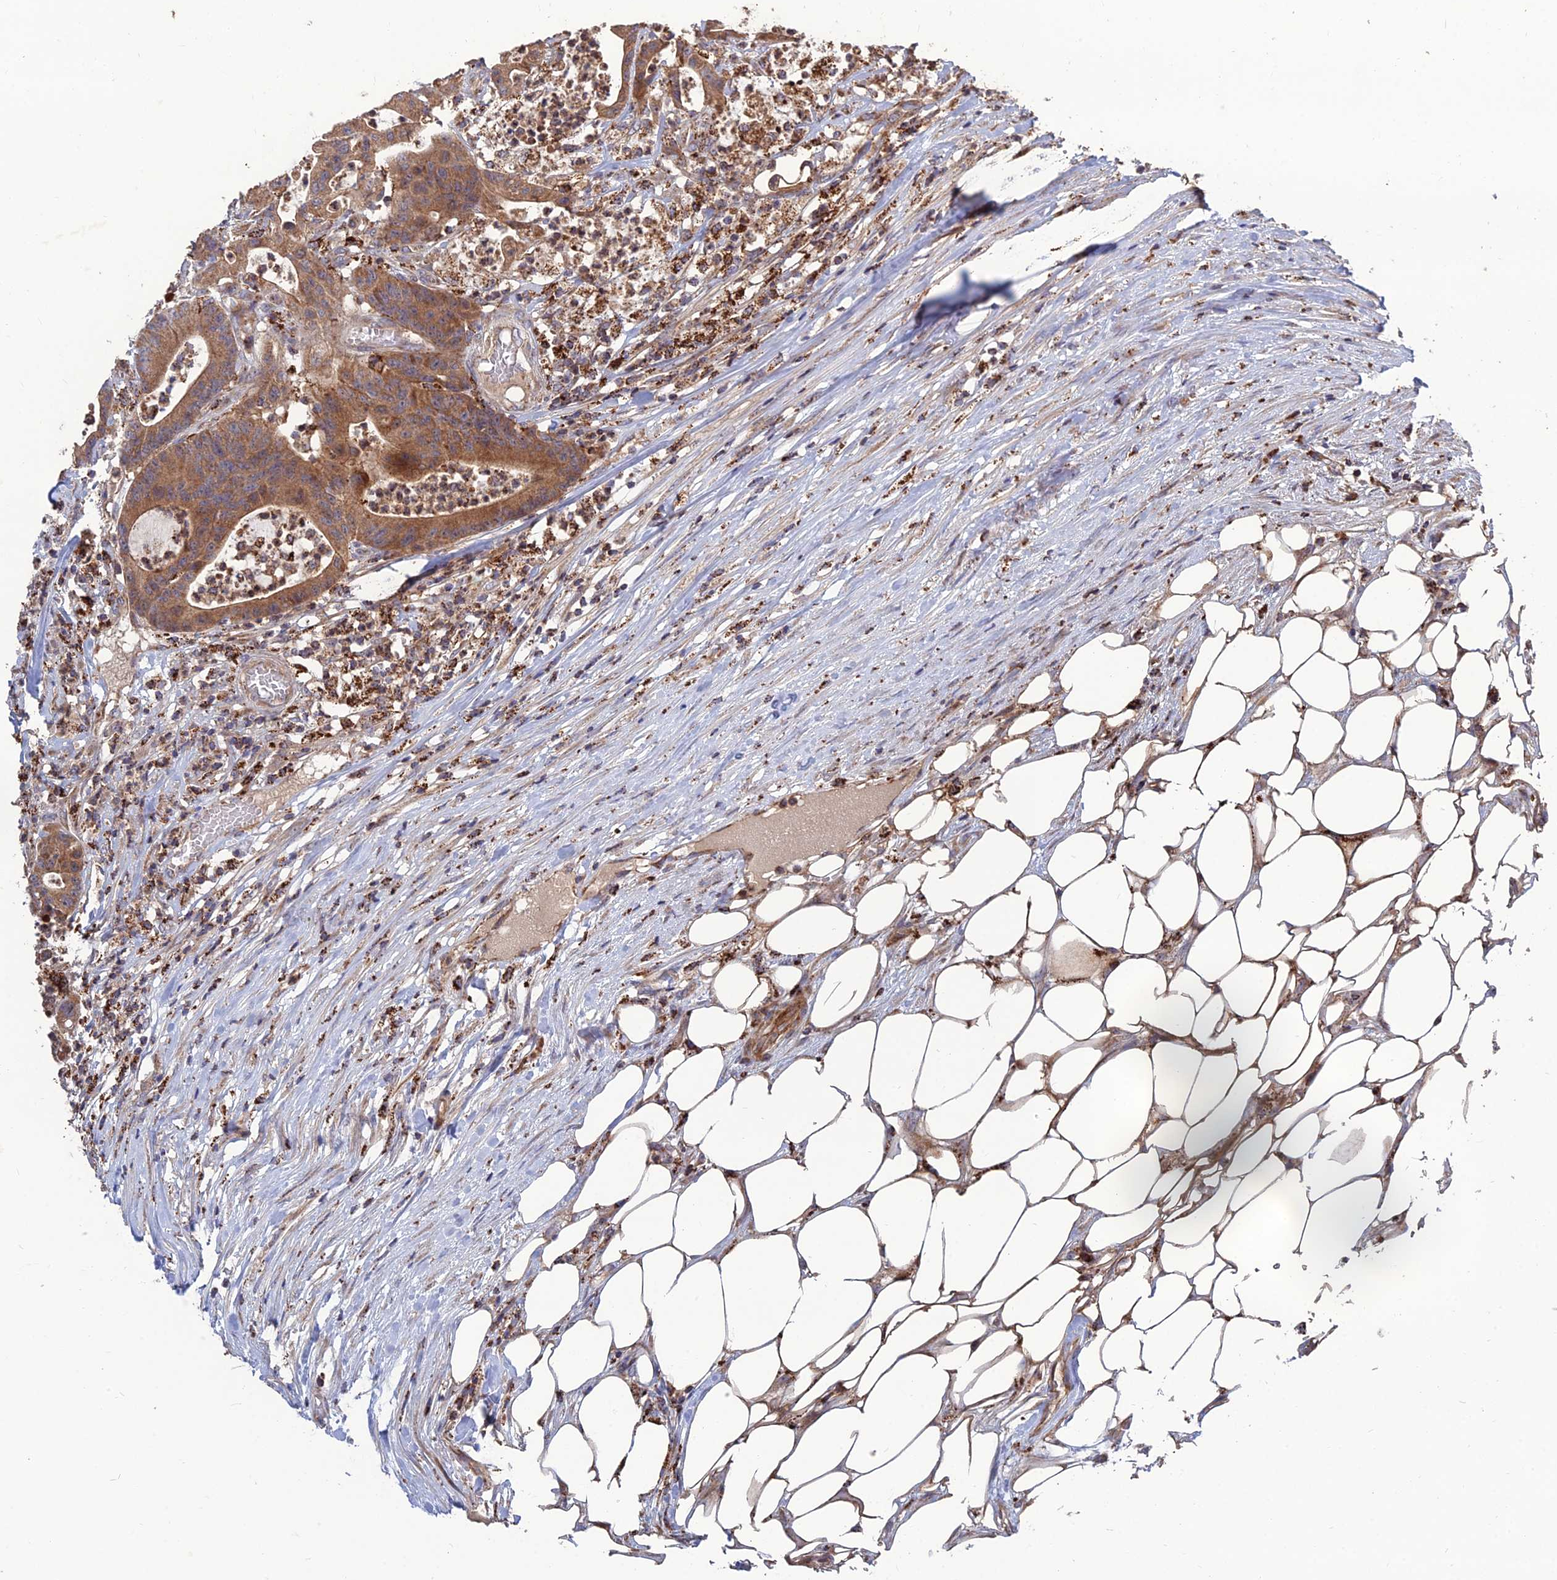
{"staining": {"intensity": "moderate", "quantity": ">75%", "location": "cytoplasmic/membranous"}, "tissue": "colorectal cancer", "cell_type": "Tumor cells", "image_type": "cancer", "snomed": [{"axis": "morphology", "description": "Adenocarcinoma, NOS"}, {"axis": "topography", "description": "Colon"}], "caption": "Protein staining by immunohistochemistry (IHC) shows moderate cytoplasmic/membranous positivity in about >75% of tumor cells in colorectal adenocarcinoma.", "gene": "RIC8B", "patient": {"sex": "female", "age": 84}}